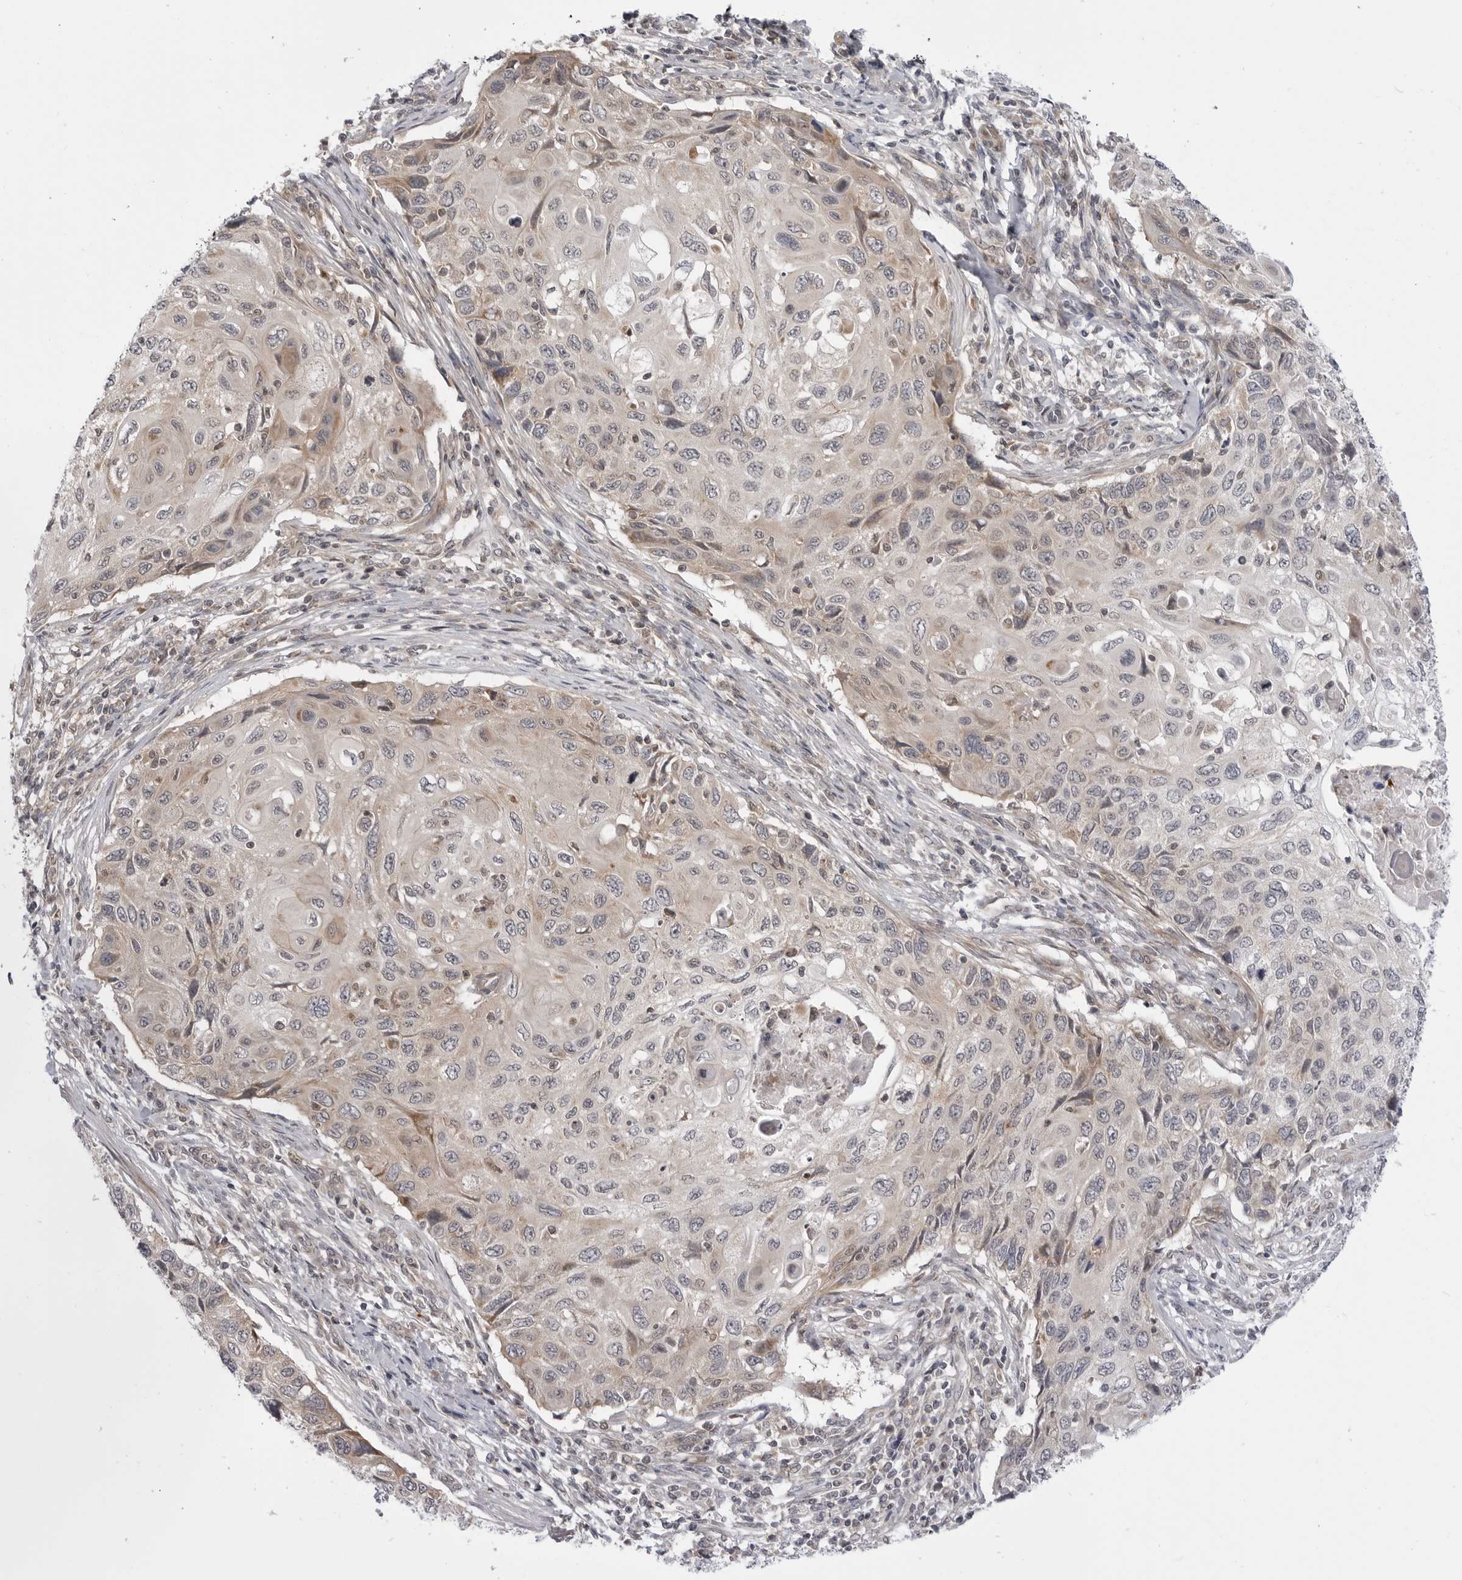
{"staining": {"intensity": "weak", "quantity": "<25%", "location": "cytoplasmic/membranous"}, "tissue": "cervical cancer", "cell_type": "Tumor cells", "image_type": "cancer", "snomed": [{"axis": "morphology", "description": "Squamous cell carcinoma, NOS"}, {"axis": "topography", "description": "Cervix"}], "caption": "Cervical cancer (squamous cell carcinoma) stained for a protein using immunohistochemistry (IHC) exhibits no positivity tumor cells.", "gene": "CCDC18", "patient": {"sex": "female", "age": 70}}